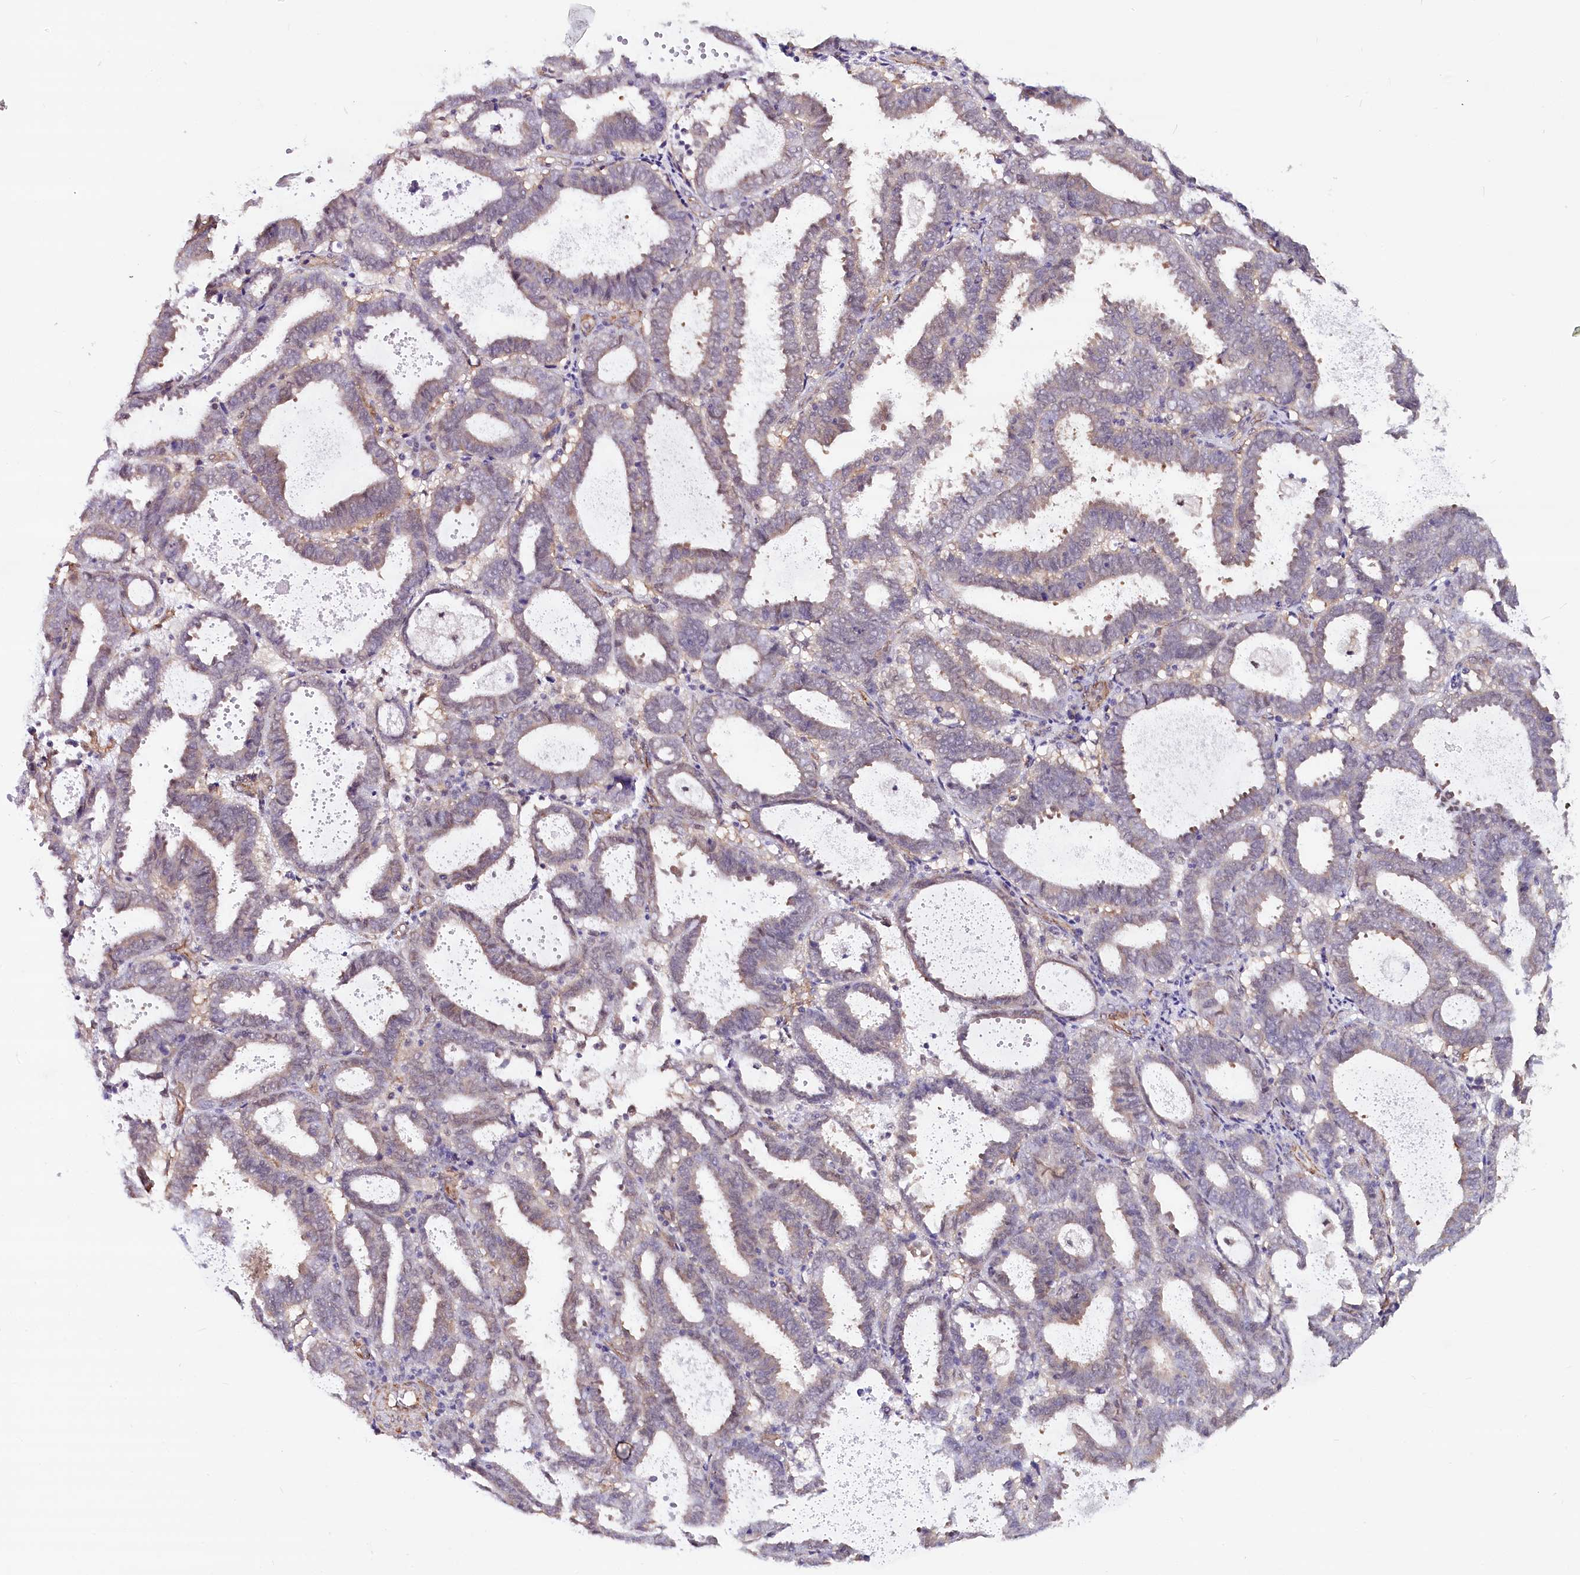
{"staining": {"intensity": "weak", "quantity": "<25%", "location": "cytoplasmic/membranous"}, "tissue": "endometrial cancer", "cell_type": "Tumor cells", "image_type": "cancer", "snomed": [{"axis": "morphology", "description": "Adenocarcinoma, NOS"}, {"axis": "topography", "description": "Uterus"}], "caption": "DAB immunohistochemical staining of human endometrial cancer demonstrates no significant expression in tumor cells.", "gene": "PPP2R5B", "patient": {"sex": "female", "age": 83}}